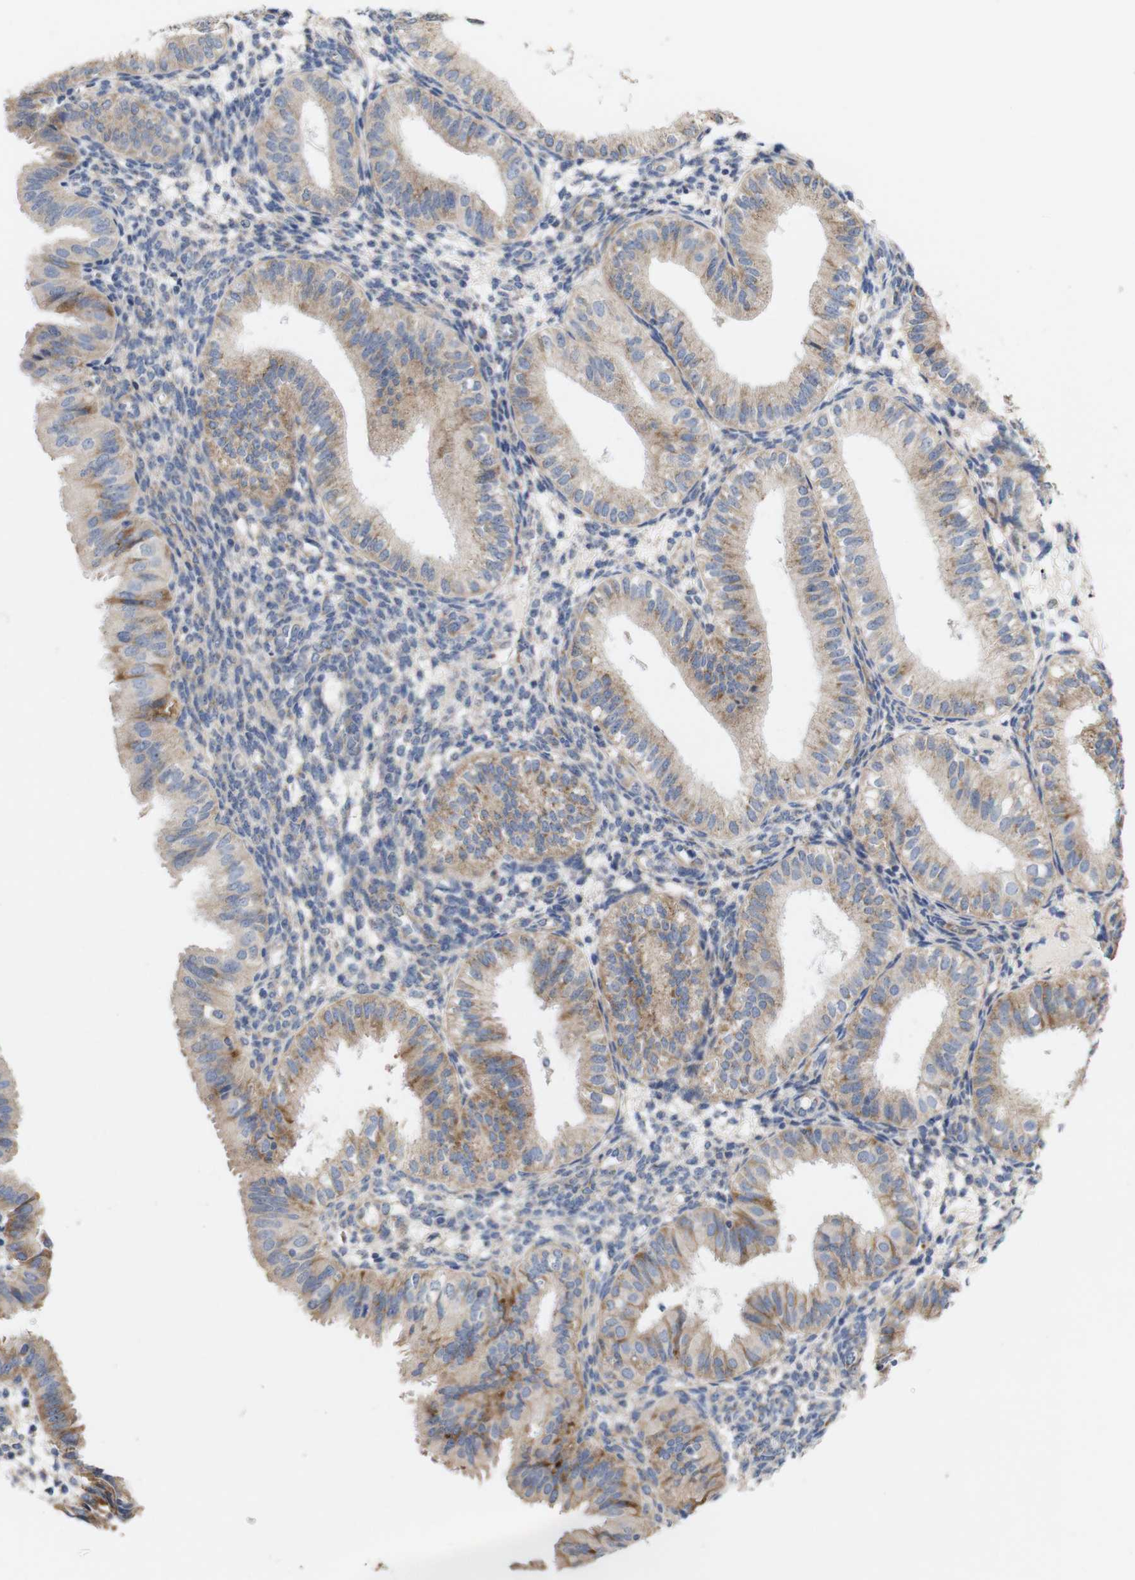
{"staining": {"intensity": "weak", "quantity": "<25%", "location": "cytoplasmic/membranous"}, "tissue": "endometrium", "cell_type": "Cells in endometrial stroma", "image_type": "normal", "snomed": [{"axis": "morphology", "description": "Normal tissue, NOS"}, {"axis": "topography", "description": "Endometrium"}], "caption": "IHC photomicrograph of normal endometrium: endometrium stained with DAB displays no significant protein positivity in cells in endometrial stroma. (Immunohistochemistry, brightfield microscopy, high magnification).", "gene": "TRIM5", "patient": {"sex": "female", "age": 39}}